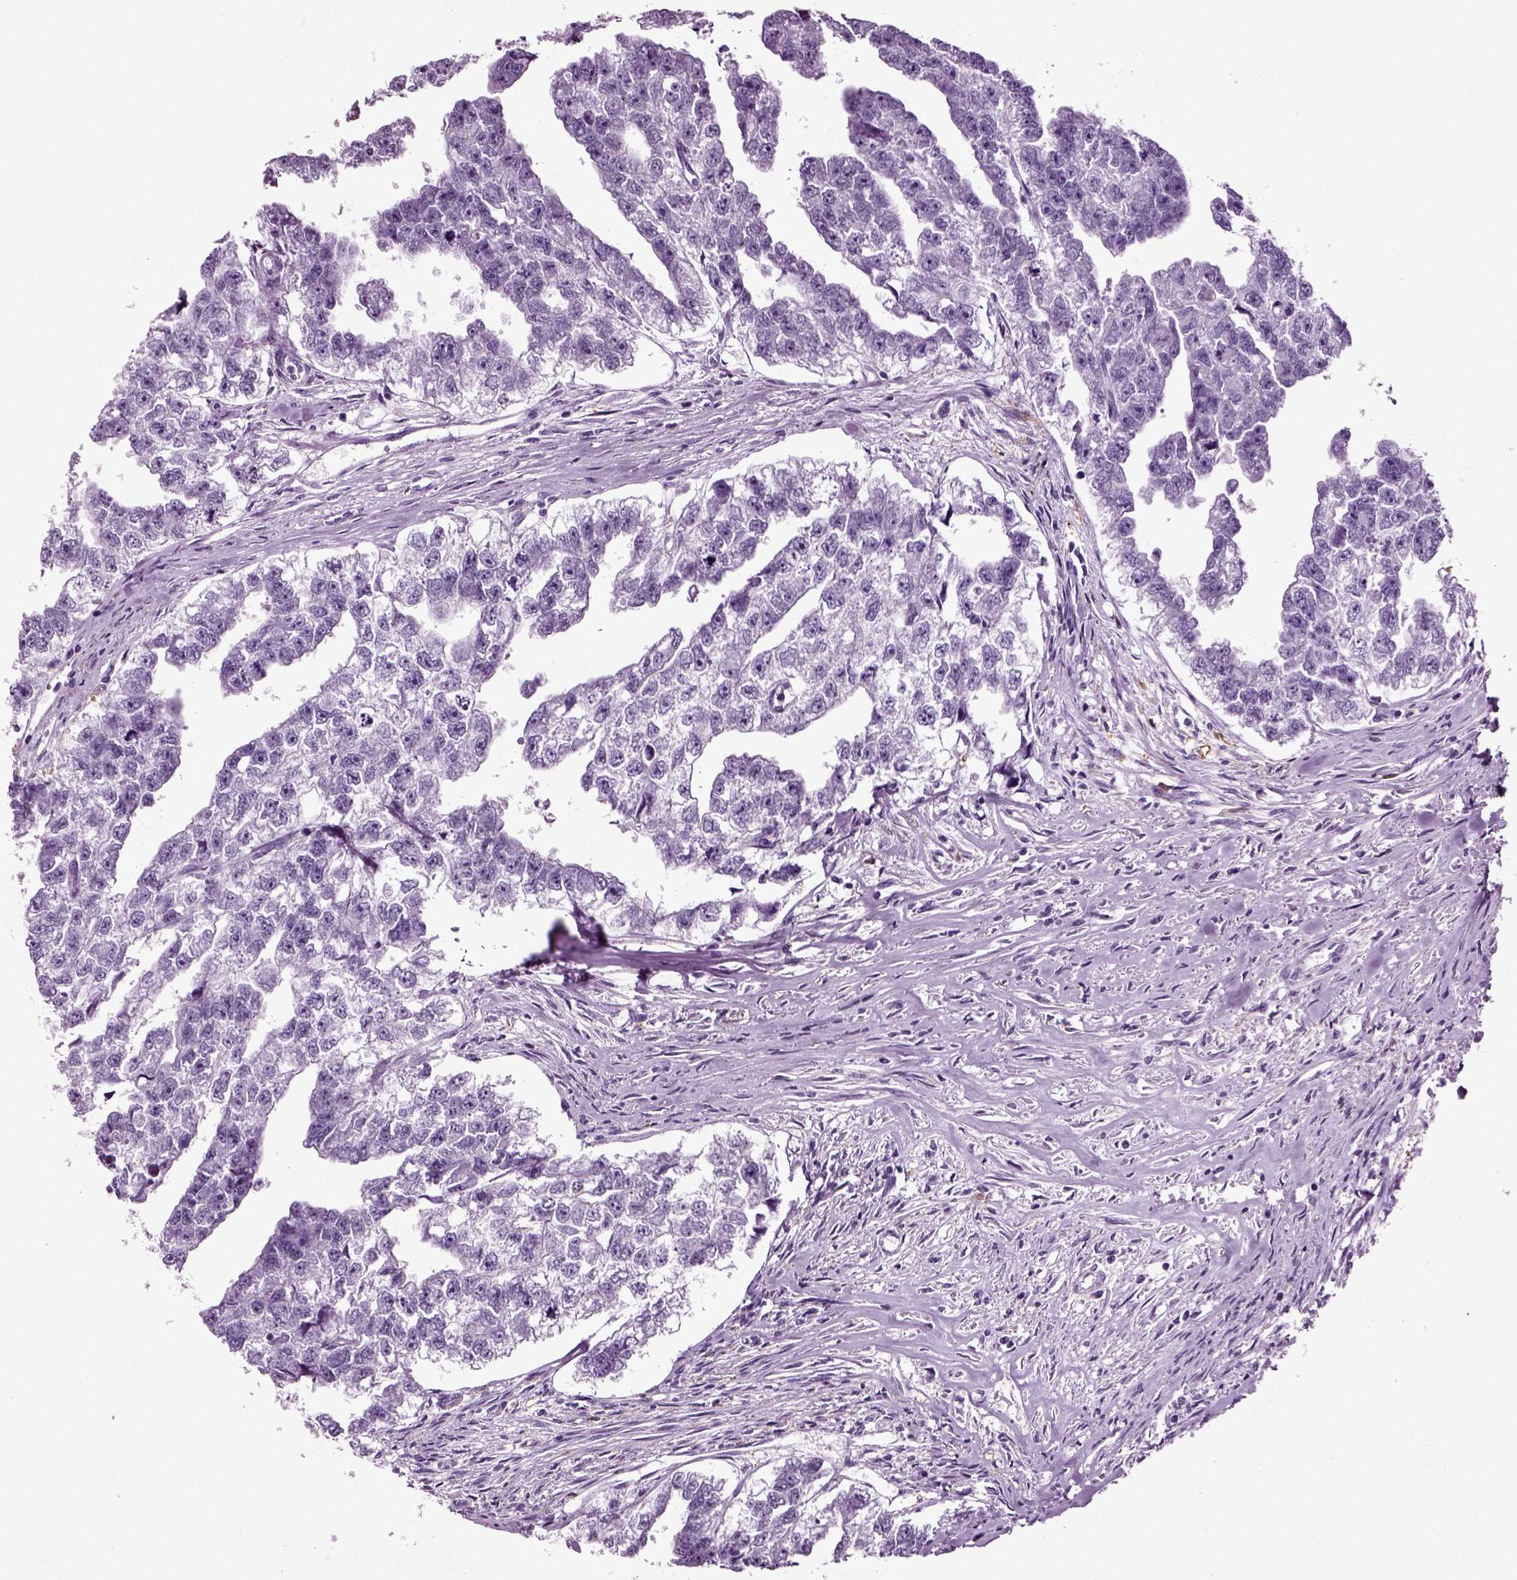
{"staining": {"intensity": "negative", "quantity": "none", "location": "none"}, "tissue": "testis cancer", "cell_type": "Tumor cells", "image_type": "cancer", "snomed": [{"axis": "morphology", "description": "Carcinoma, Embryonal, NOS"}, {"axis": "morphology", "description": "Teratoma, malignant, NOS"}, {"axis": "topography", "description": "Testis"}], "caption": "A high-resolution micrograph shows immunohistochemistry (IHC) staining of embryonal carcinoma (testis), which shows no significant positivity in tumor cells.", "gene": "DNAH10", "patient": {"sex": "male", "age": 44}}